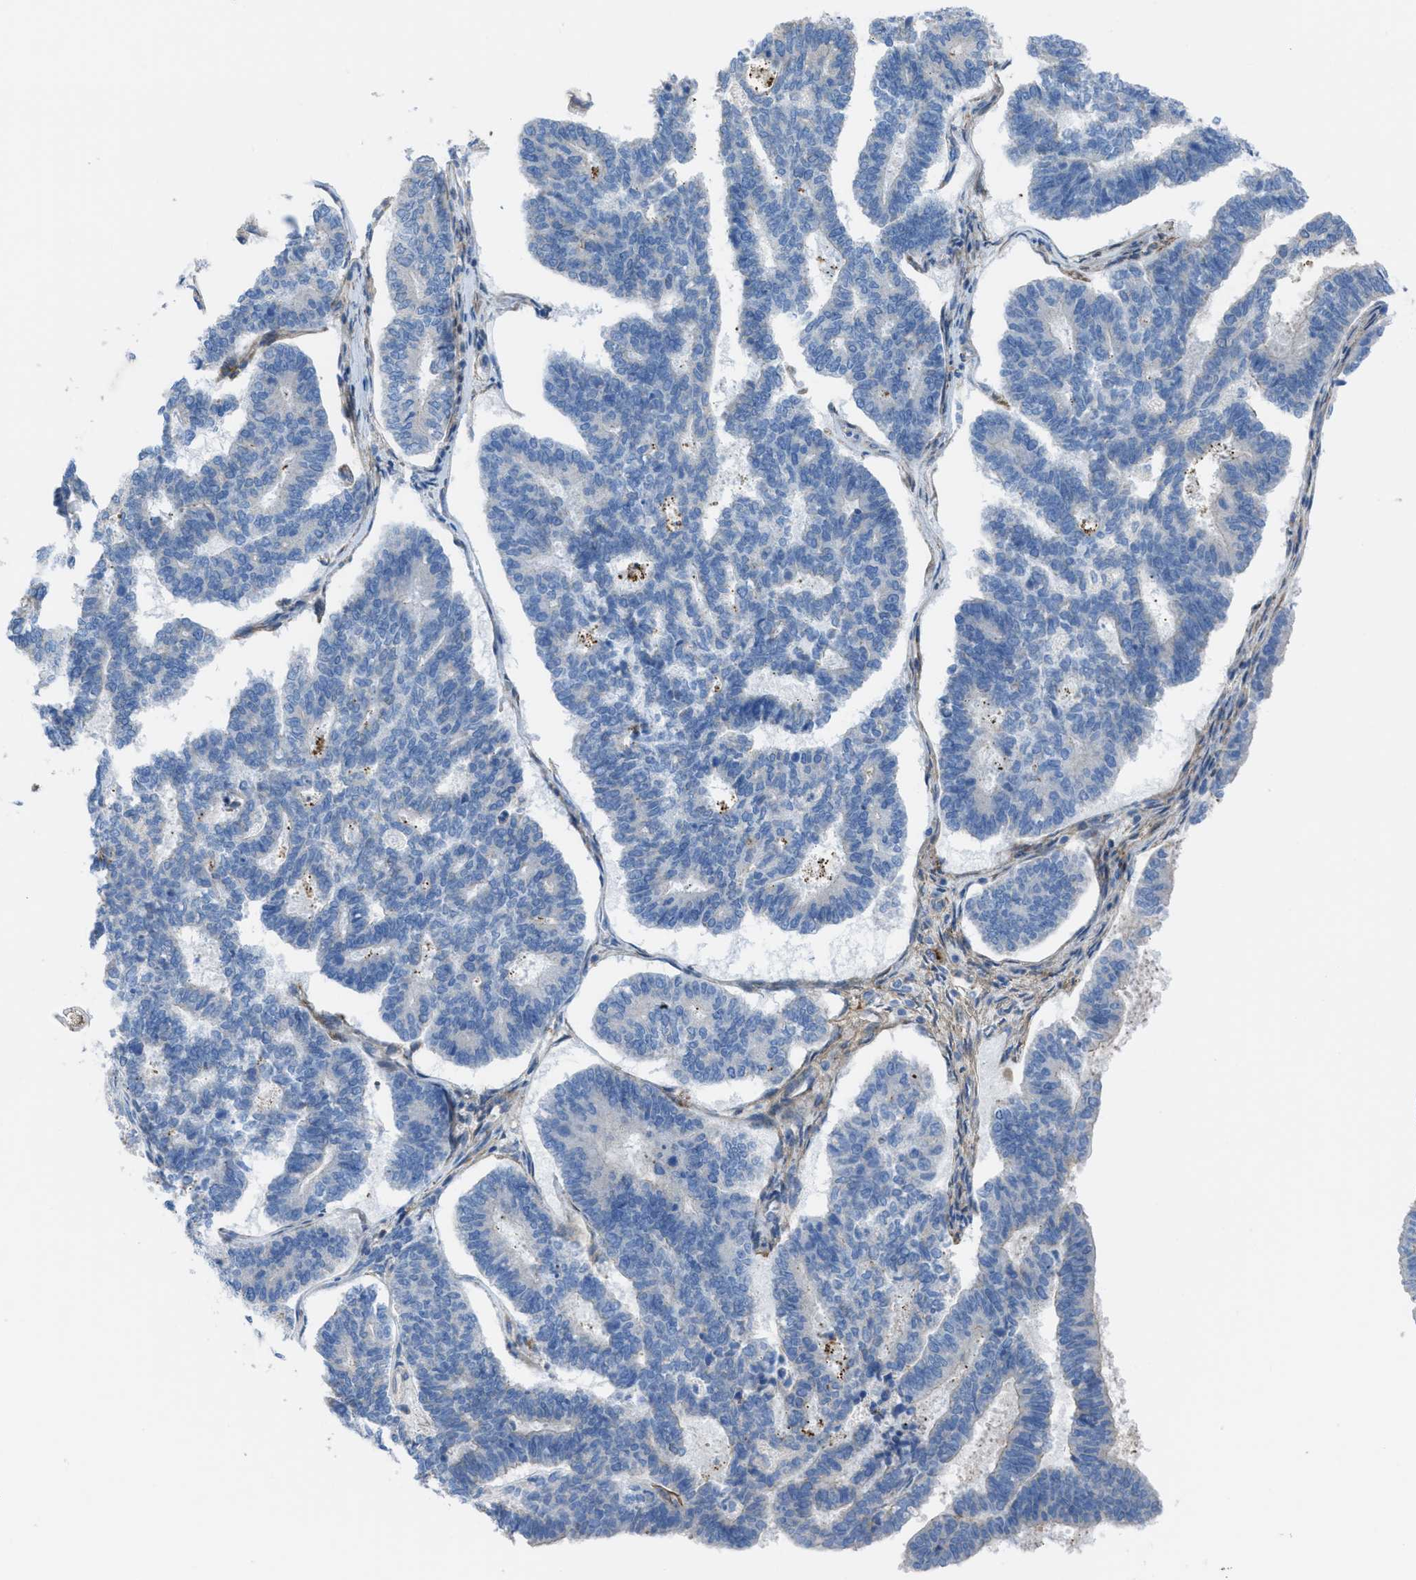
{"staining": {"intensity": "negative", "quantity": "none", "location": "none"}, "tissue": "endometrial cancer", "cell_type": "Tumor cells", "image_type": "cancer", "snomed": [{"axis": "morphology", "description": "Adenocarcinoma, NOS"}, {"axis": "topography", "description": "Endometrium"}], "caption": "This is an immunohistochemistry histopathology image of adenocarcinoma (endometrial). There is no staining in tumor cells.", "gene": "KCNH7", "patient": {"sex": "female", "age": 70}}